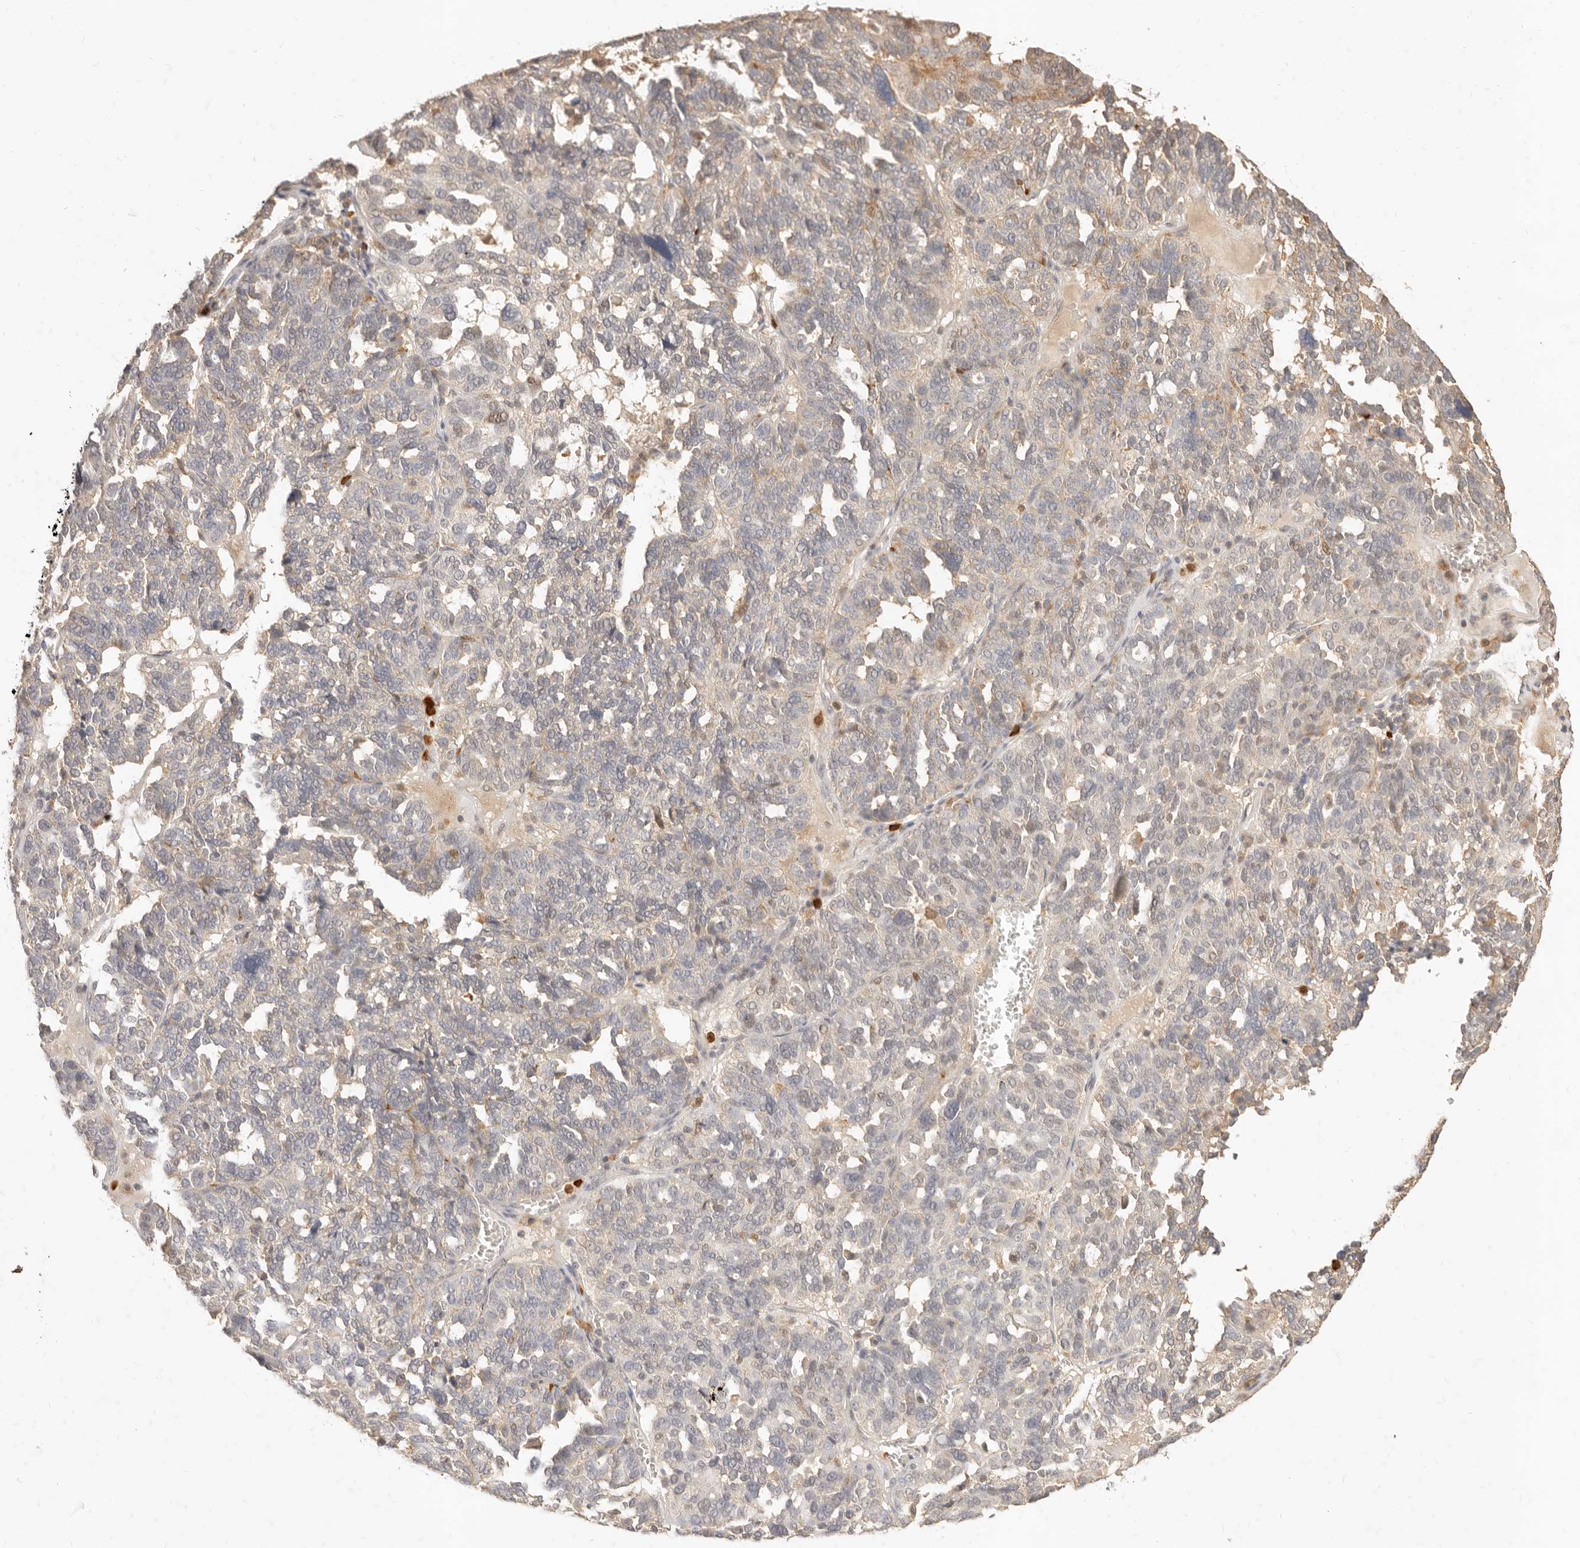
{"staining": {"intensity": "weak", "quantity": "<25%", "location": "cytoplasmic/membranous"}, "tissue": "ovarian cancer", "cell_type": "Tumor cells", "image_type": "cancer", "snomed": [{"axis": "morphology", "description": "Cystadenocarcinoma, serous, NOS"}, {"axis": "topography", "description": "Ovary"}], "caption": "A high-resolution photomicrograph shows IHC staining of serous cystadenocarcinoma (ovarian), which exhibits no significant positivity in tumor cells.", "gene": "TMTC2", "patient": {"sex": "female", "age": 59}}